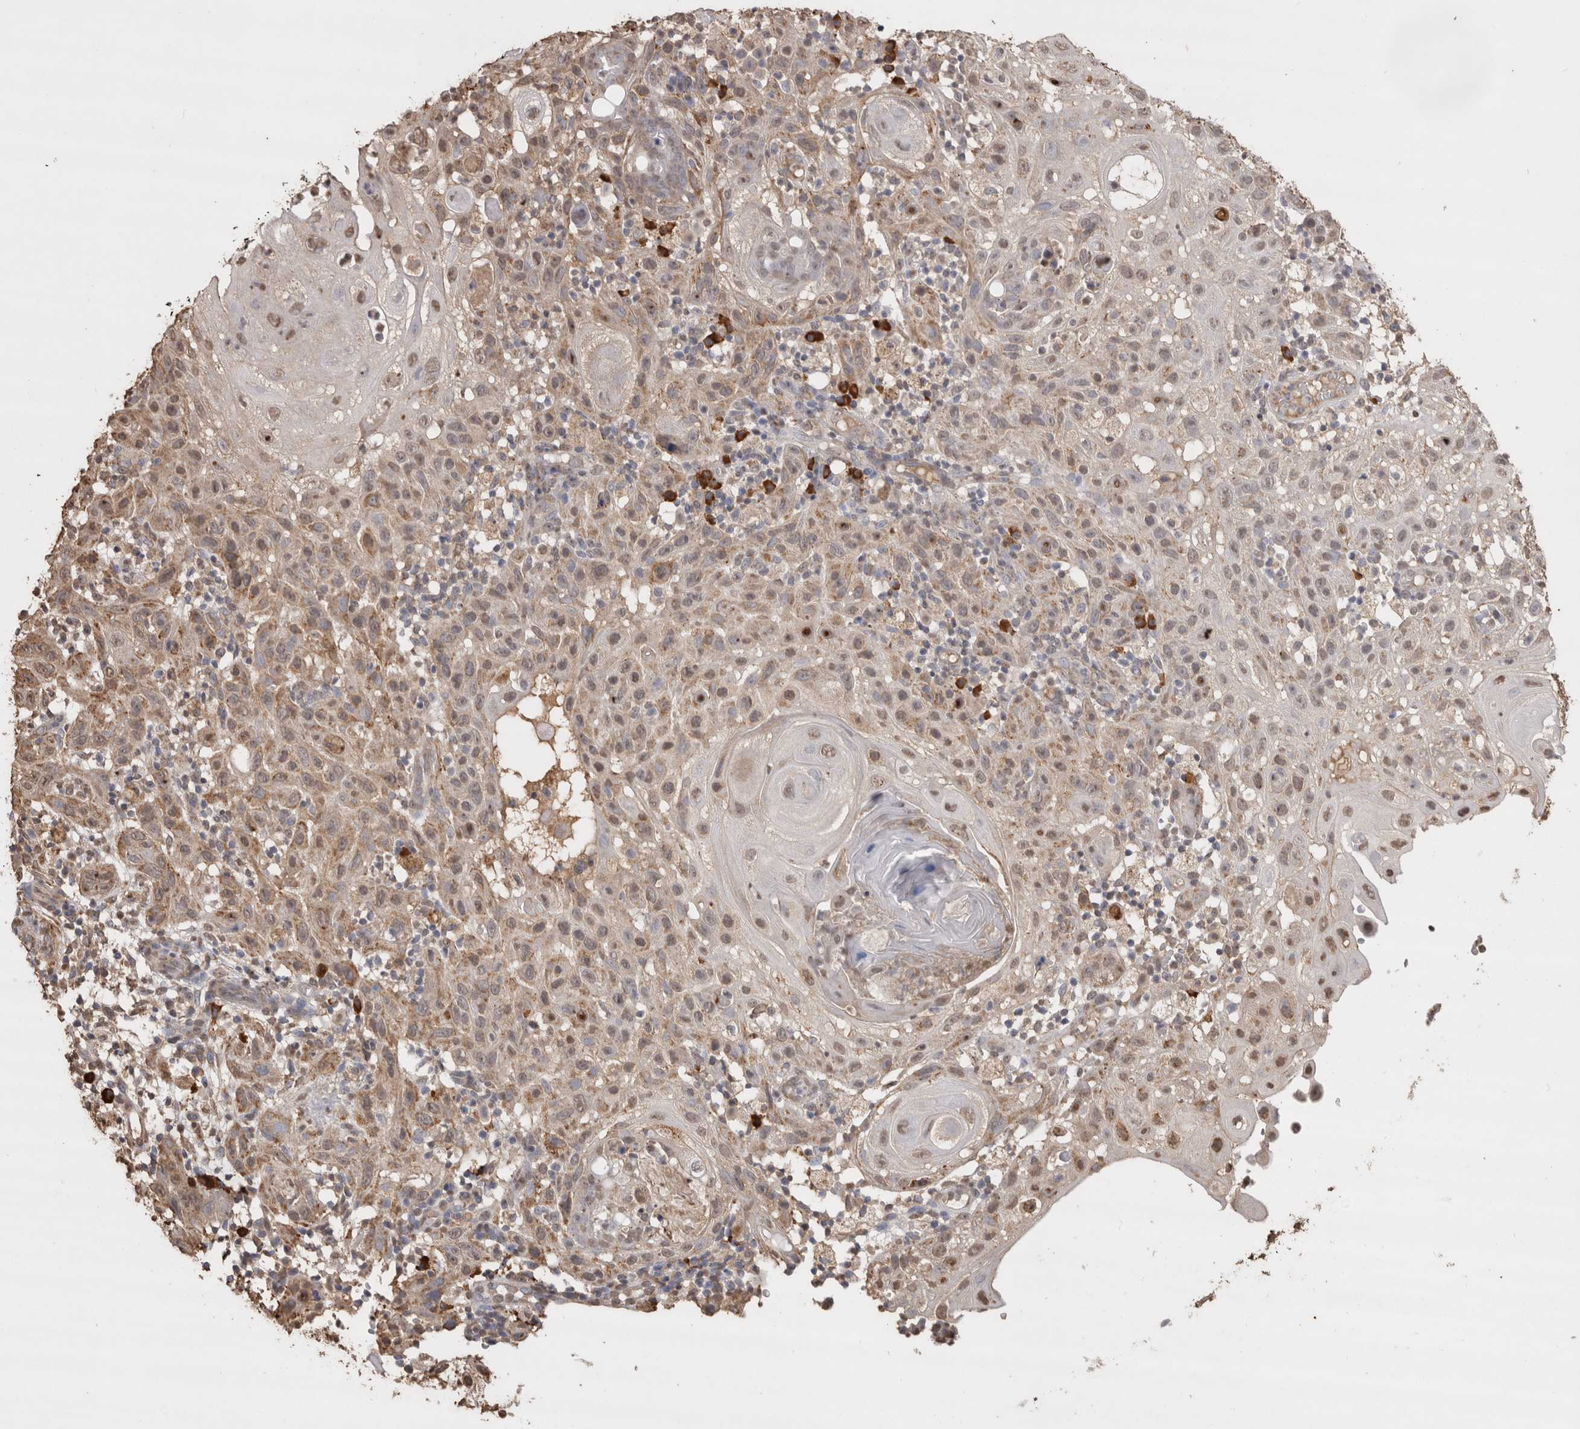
{"staining": {"intensity": "weak", "quantity": ">75%", "location": "cytoplasmic/membranous,nuclear"}, "tissue": "skin cancer", "cell_type": "Tumor cells", "image_type": "cancer", "snomed": [{"axis": "morphology", "description": "Normal tissue, NOS"}, {"axis": "morphology", "description": "Squamous cell carcinoma, NOS"}, {"axis": "topography", "description": "Skin"}], "caption": "High-power microscopy captured an immunohistochemistry (IHC) image of squamous cell carcinoma (skin), revealing weak cytoplasmic/membranous and nuclear expression in about >75% of tumor cells.", "gene": "CRELD2", "patient": {"sex": "female", "age": 96}}